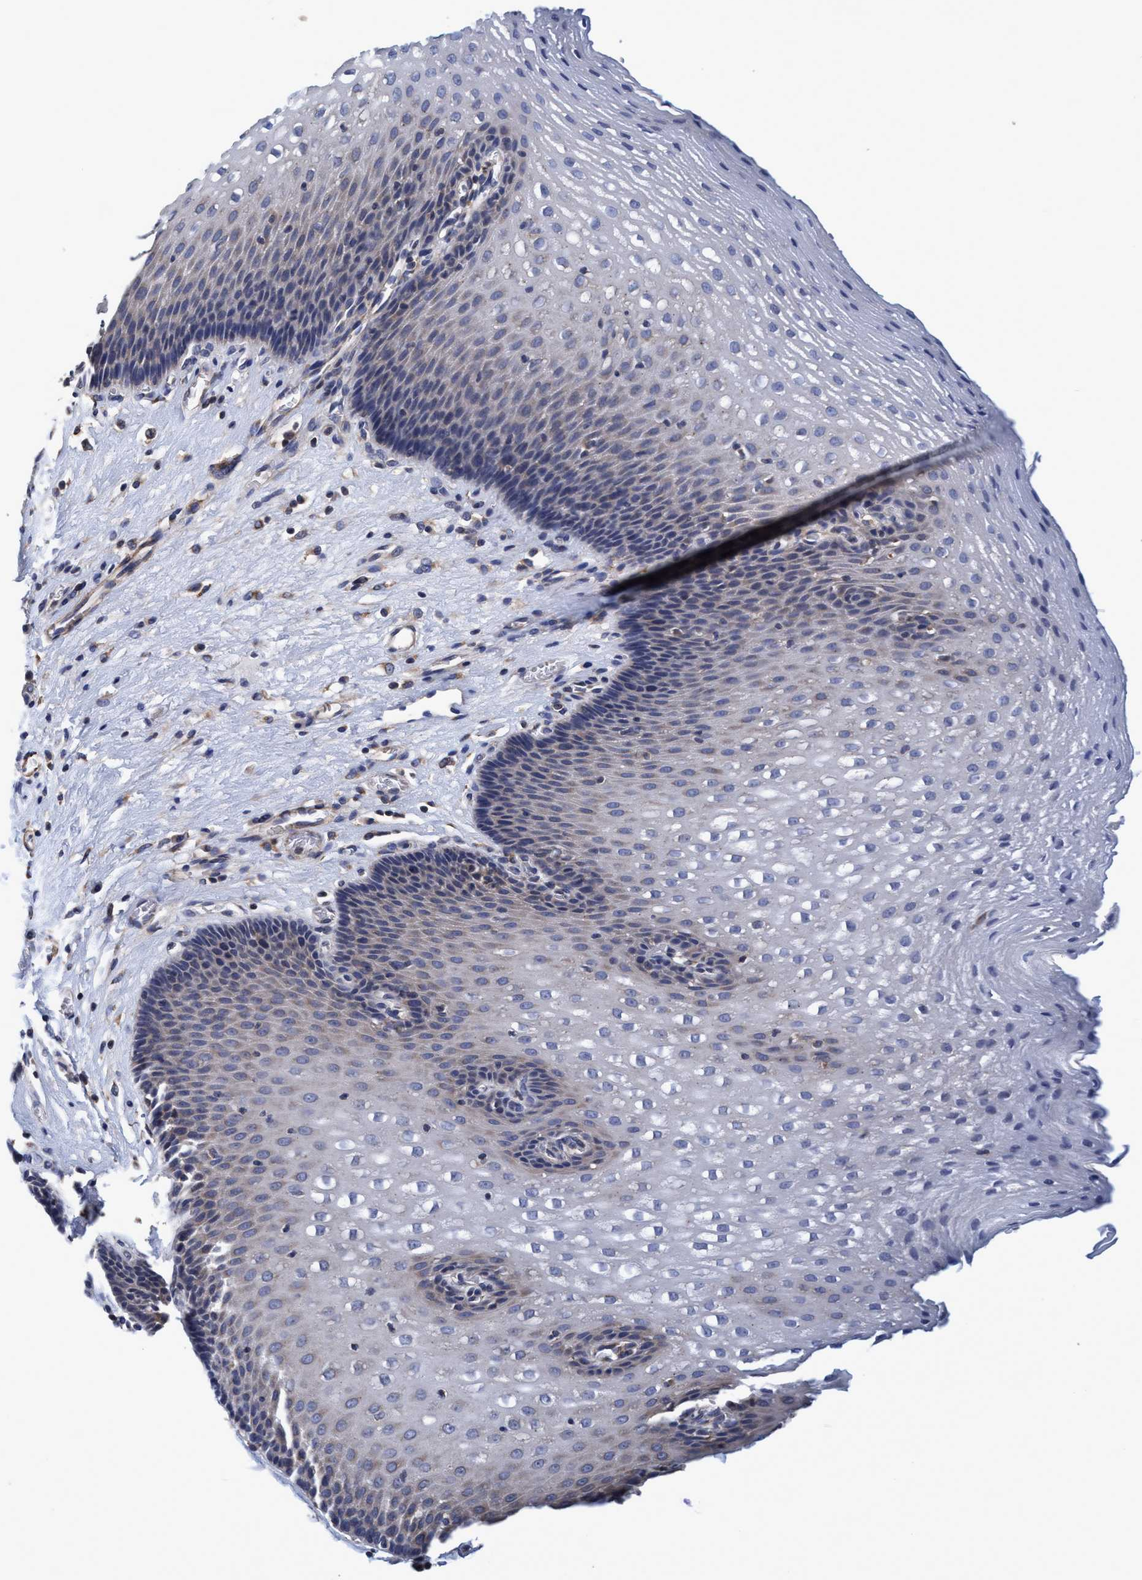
{"staining": {"intensity": "weak", "quantity": "<25%", "location": "cytoplasmic/membranous"}, "tissue": "esophagus", "cell_type": "Squamous epithelial cells", "image_type": "normal", "snomed": [{"axis": "morphology", "description": "Normal tissue, NOS"}, {"axis": "topography", "description": "Esophagus"}], "caption": "DAB immunohistochemical staining of normal human esophagus reveals no significant positivity in squamous epithelial cells.", "gene": "CALCOCO2", "patient": {"sex": "male", "age": 48}}